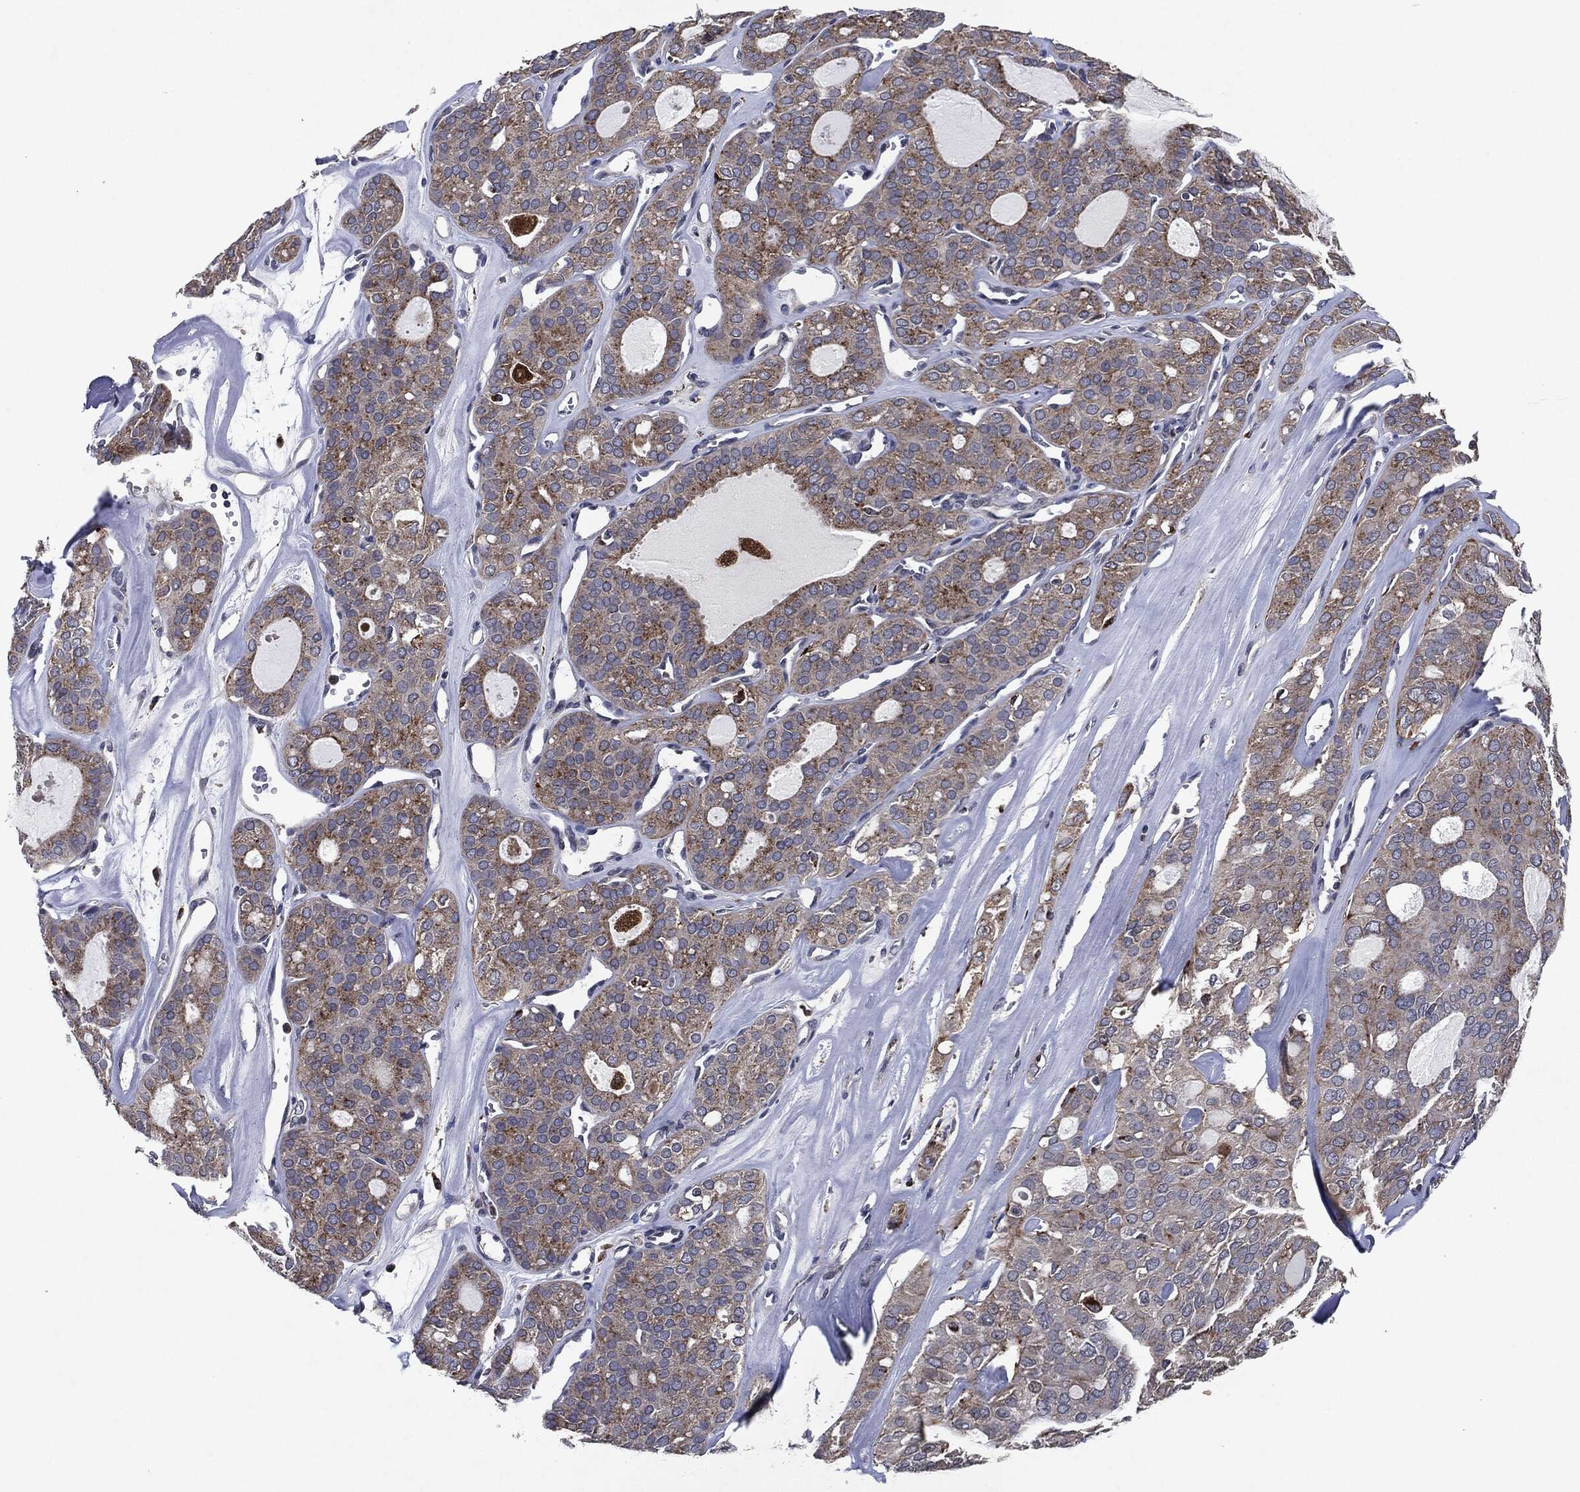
{"staining": {"intensity": "moderate", "quantity": "25%-75%", "location": "cytoplasmic/membranous"}, "tissue": "thyroid cancer", "cell_type": "Tumor cells", "image_type": "cancer", "snomed": [{"axis": "morphology", "description": "Follicular adenoma carcinoma, NOS"}, {"axis": "topography", "description": "Thyroid gland"}], "caption": "IHC histopathology image of neoplastic tissue: human thyroid cancer stained using IHC shows medium levels of moderate protein expression localized specifically in the cytoplasmic/membranous of tumor cells, appearing as a cytoplasmic/membranous brown color.", "gene": "SLC31A2", "patient": {"sex": "male", "age": 75}}